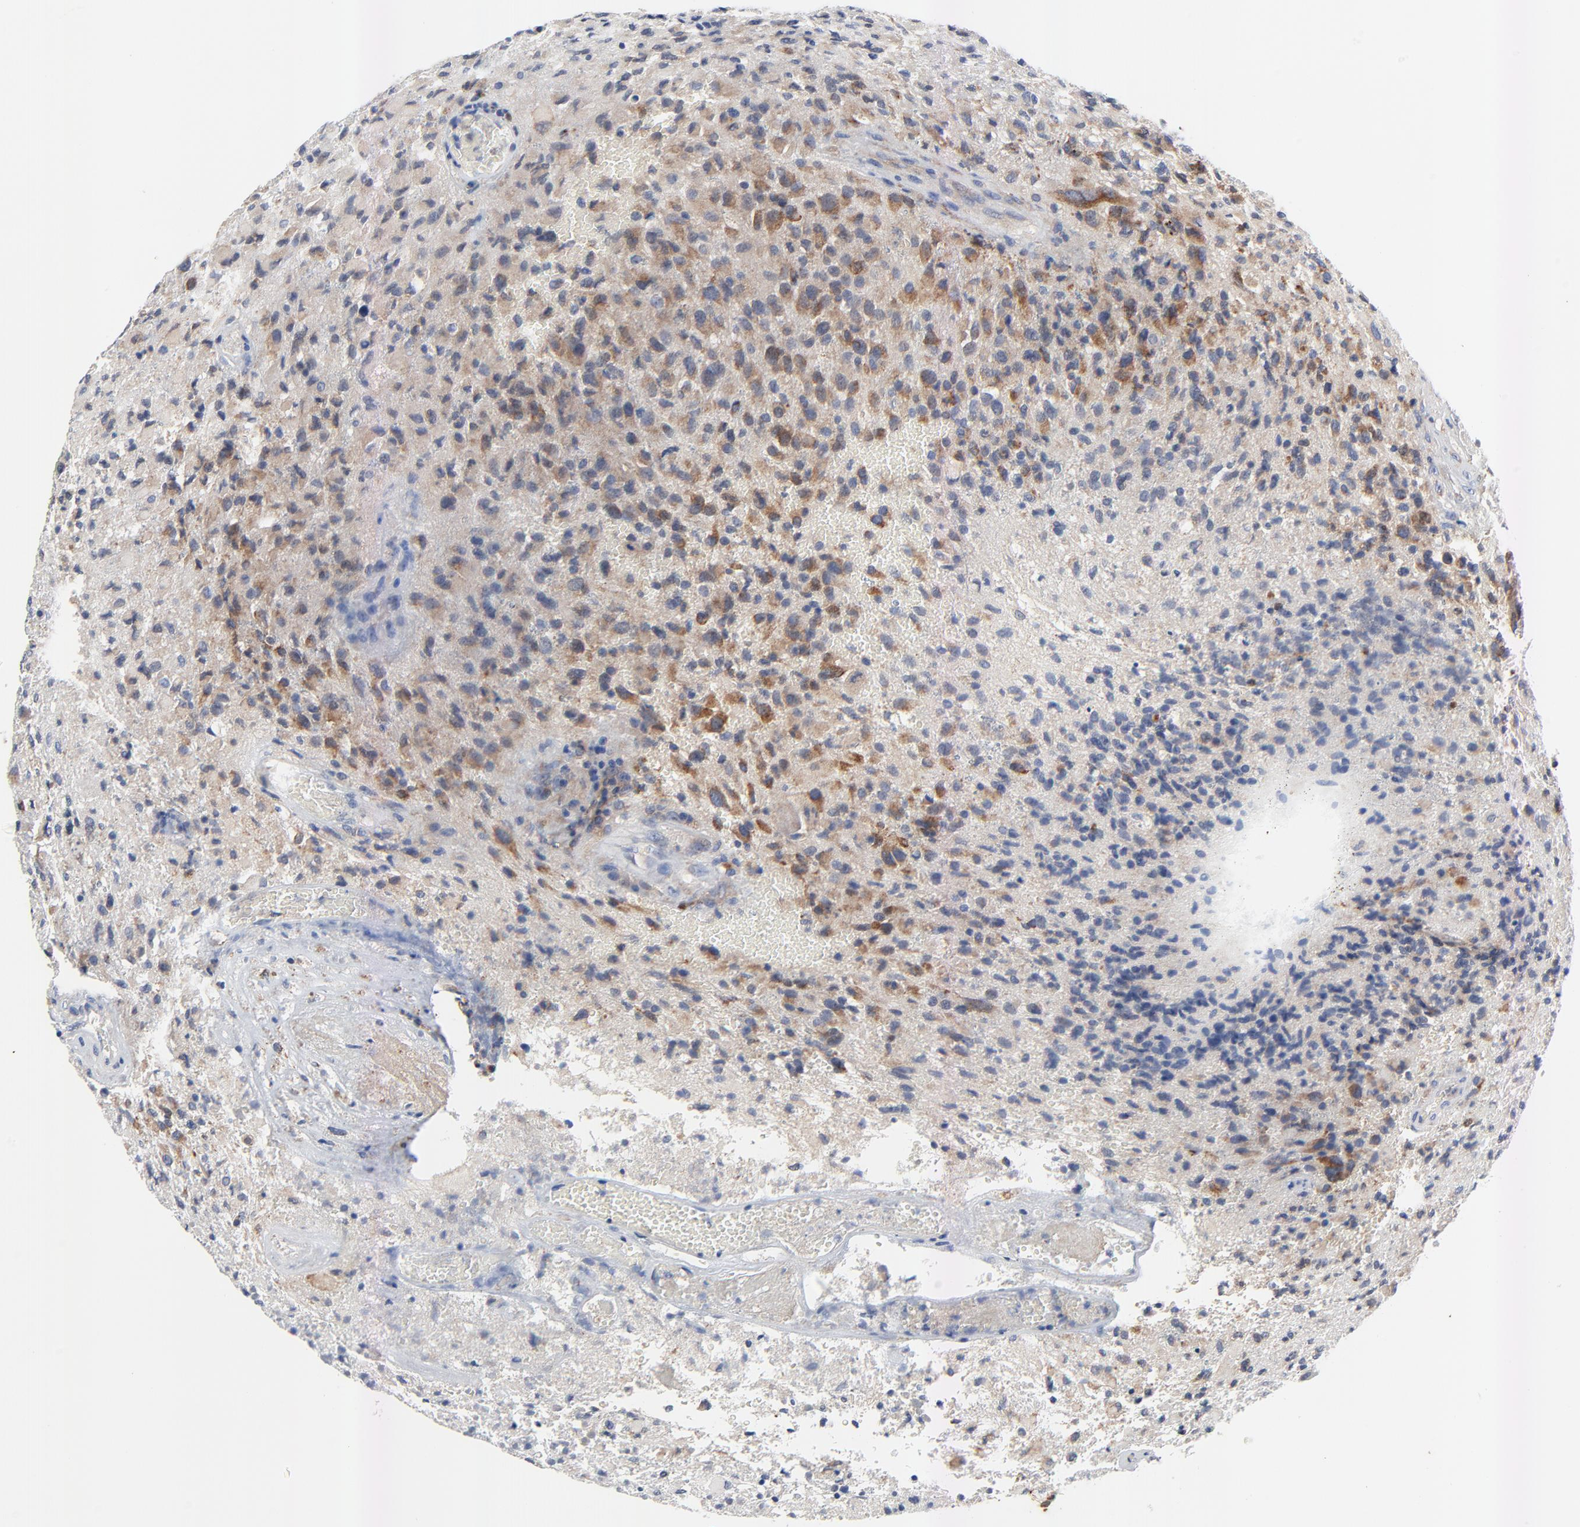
{"staining": {"intensity": "moderate", "quantity": "25%-75%", "location": "cytoplasmic/membranous"}, "tissue": "glioma", "cell_type": "Tumor cells", "image_type": "cancer", "snomed": [{"axis": "morphology", "description": "Glioma, malignant, High grade"}, {"axis": "topography", "description": "Brain"}], "caption": "Human glioma stained with a protein marker reveals moderate staining in tumor cells.", "gene": "VAV2", "patient": {"sex": "male", "age": 69}}